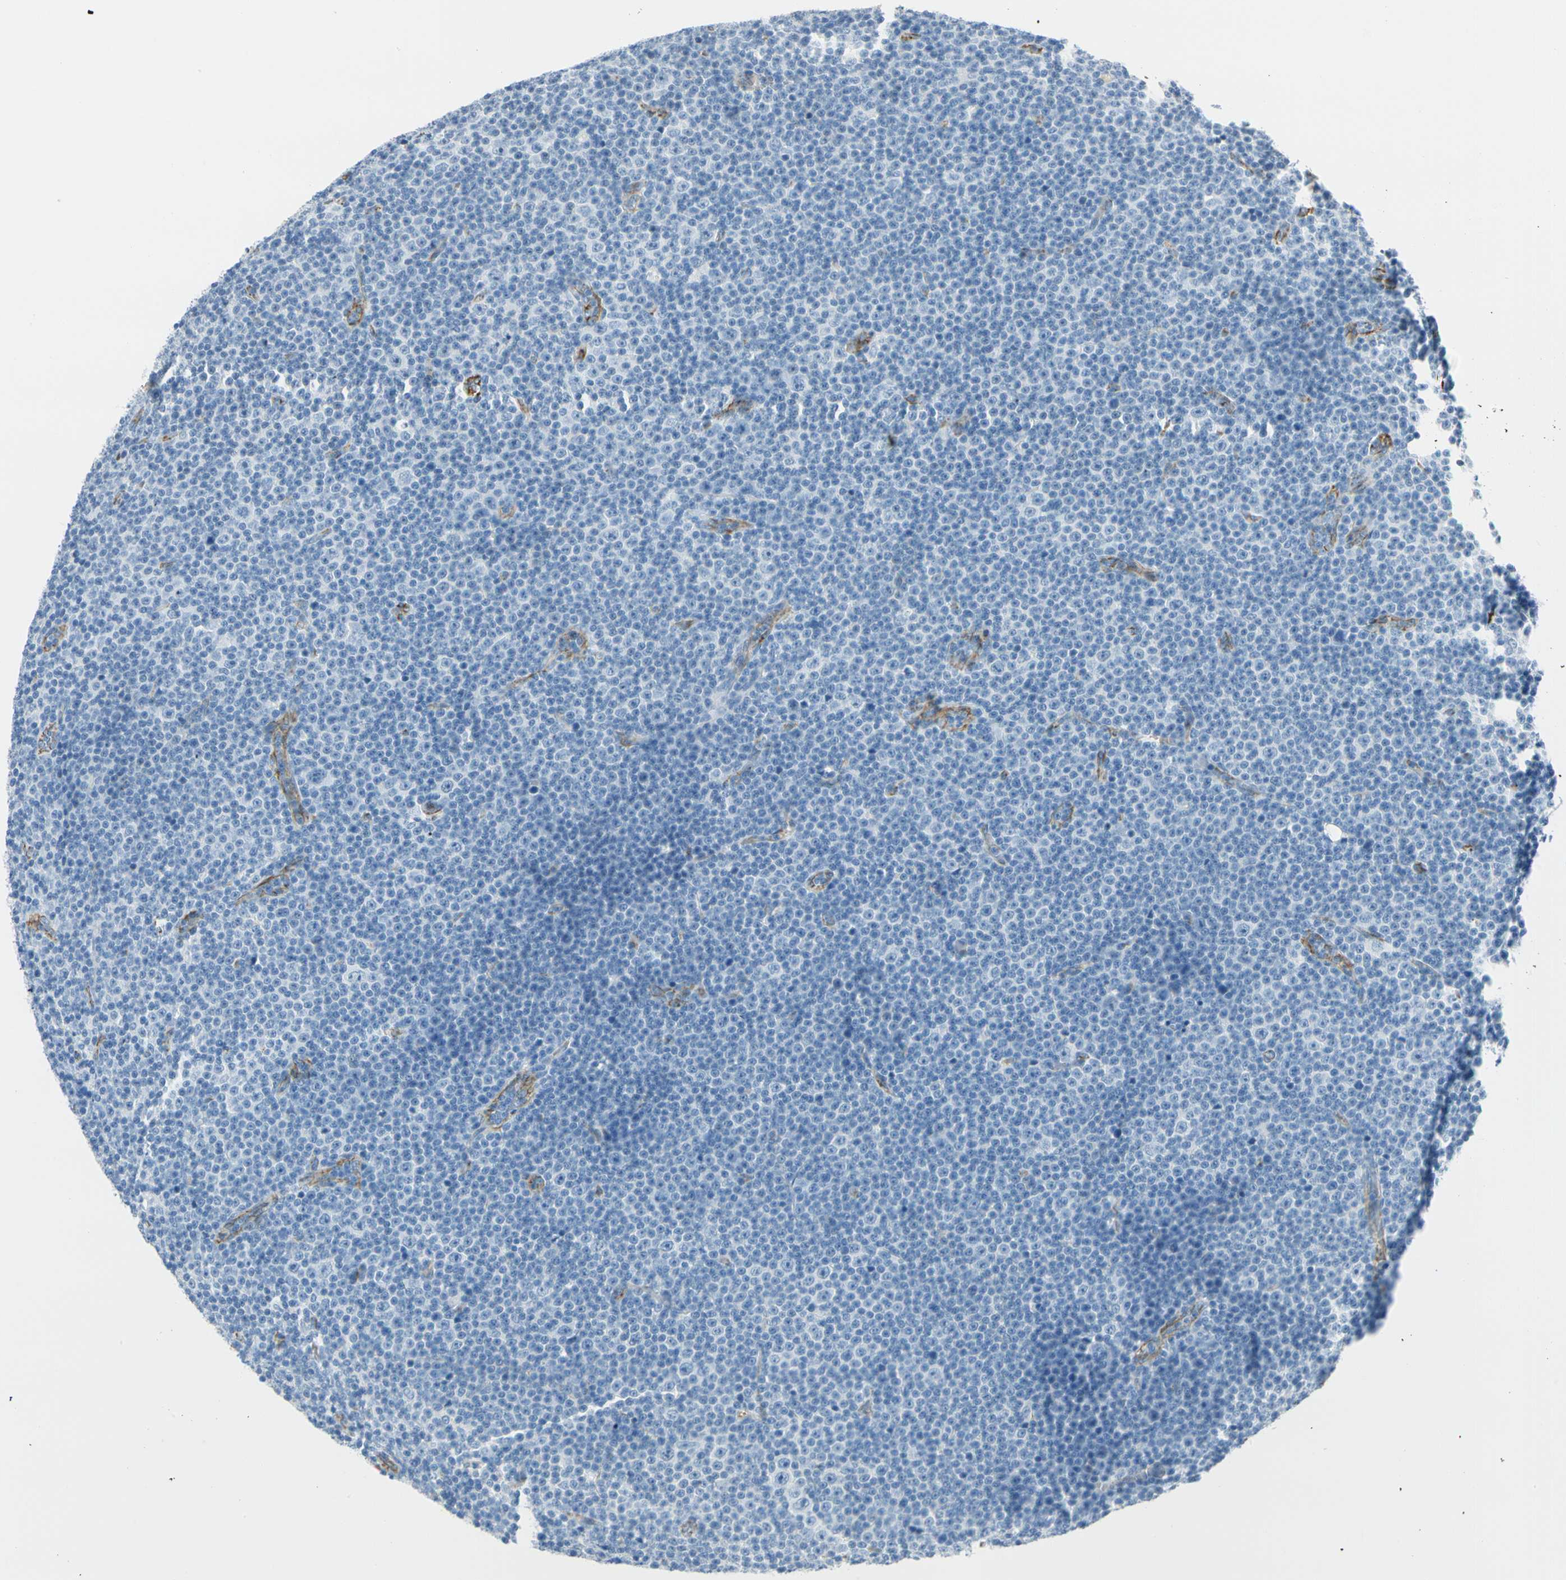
{"staining": {"intensity": "negative", "quantity": "none", "location": "none"}, "tissue": "lymphoma", "cell_type": "Tumor cells", "image_type": "cancer", "snomed": [{"axis": "morphology", "description": "Malignant lymphoma, non-Hodgkin's type, Low grade"}, {"axis": "topography", "description": "Lymph node"}], "caption": "Immunohistochemical staining of low-grade malignant lymphoma, non-Hodgkin's type demonstrates no significant expression in tumor cells. Brightfield microscopy of IHC stained with DAB (brown) and hematoxylin (blue), captured at high magnification.", "gene": "VPS9D1", "patient": {"sex": "female", "age": 67}}